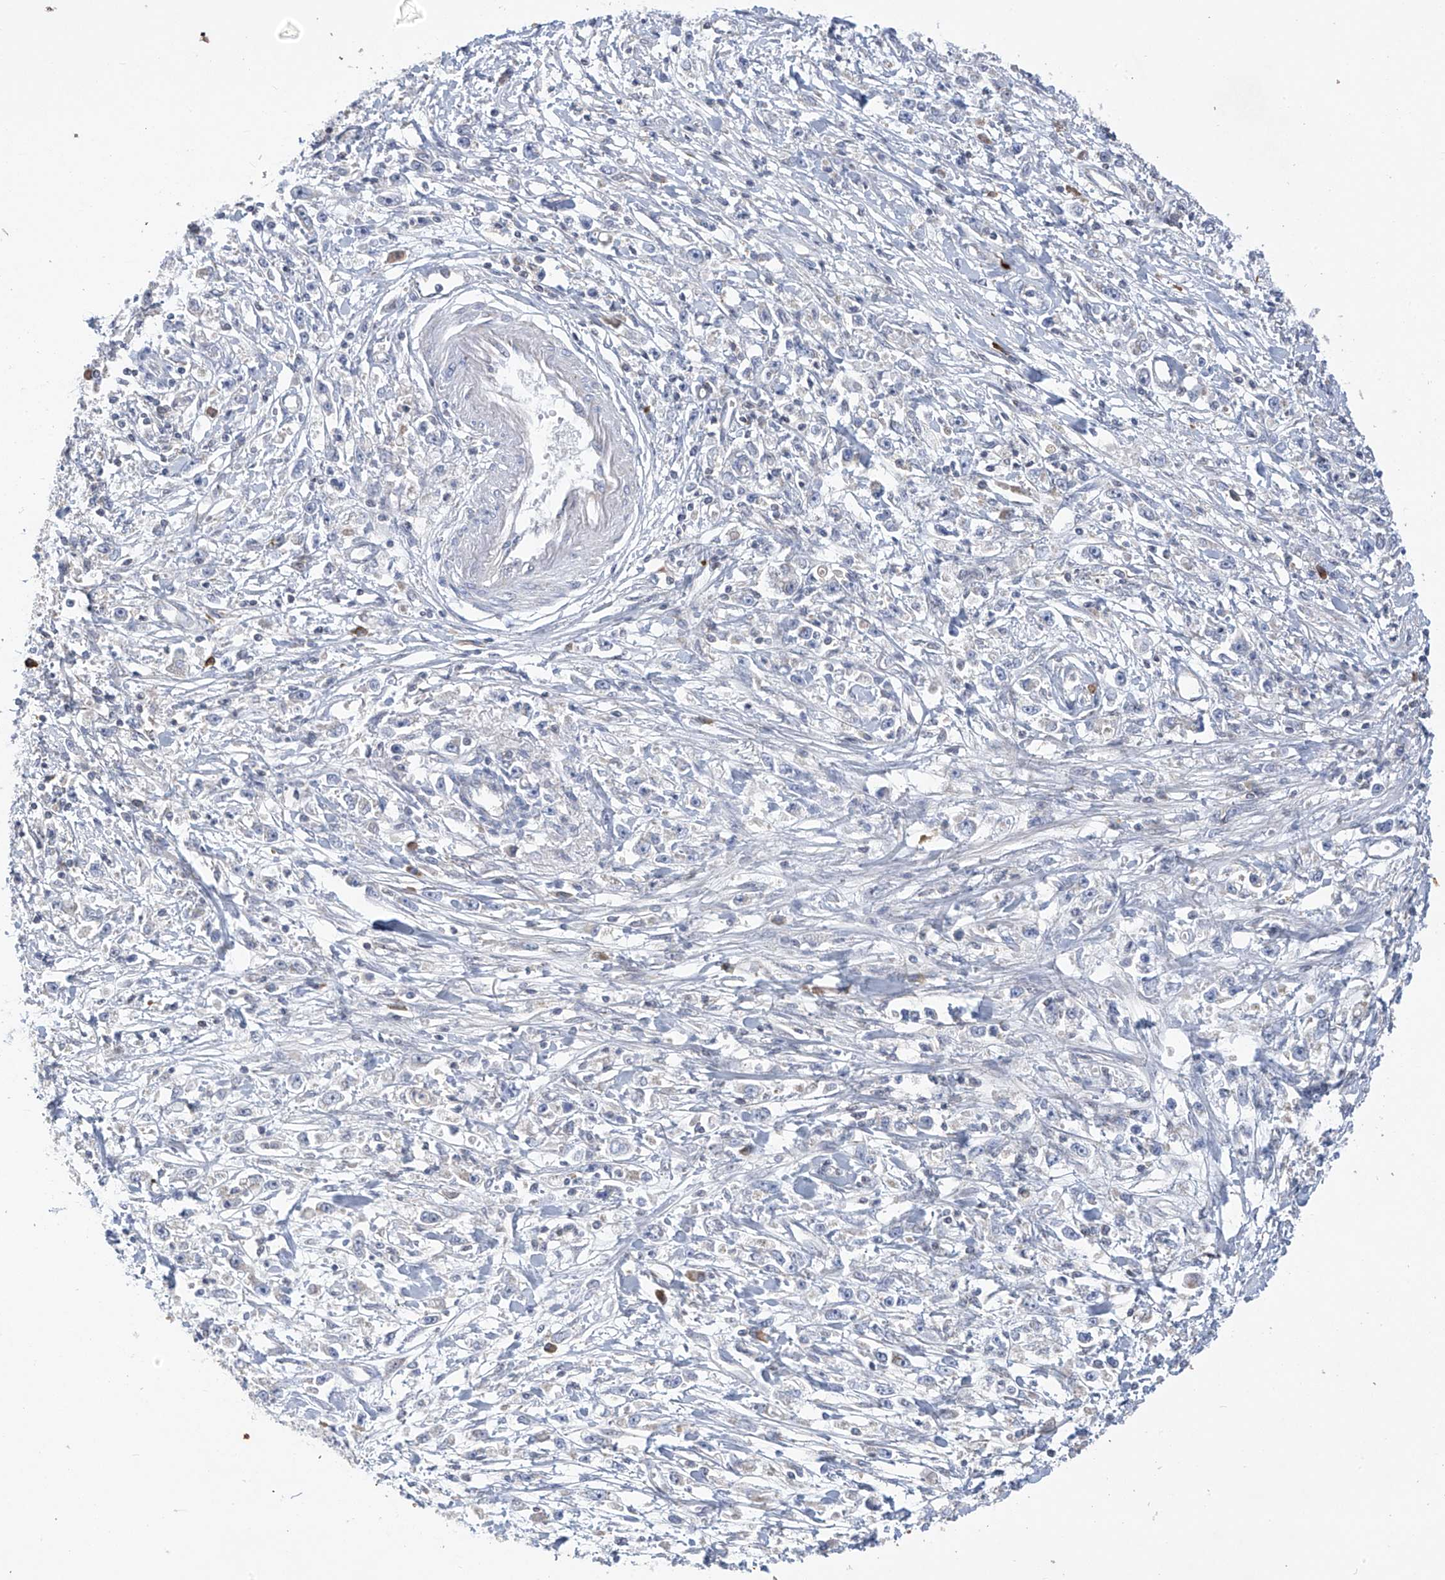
{"staining": {"intensity": "negative", "quantity": "none", "location": "none"}, "tissue": "stomach cancer", "cell_type": "Tumor cells", "image_type": "cancer", "snomed": [{"axis": "morphology", "description": "Adenocarcinoma, NOS"}, {"axis": "topography", "description": "Stomach"}], "caption": "Tumor cells show no significant positivity in stomach cancer.", "gene": "SLCO4A1", "patient": {"sex": "female", "age": 59}}